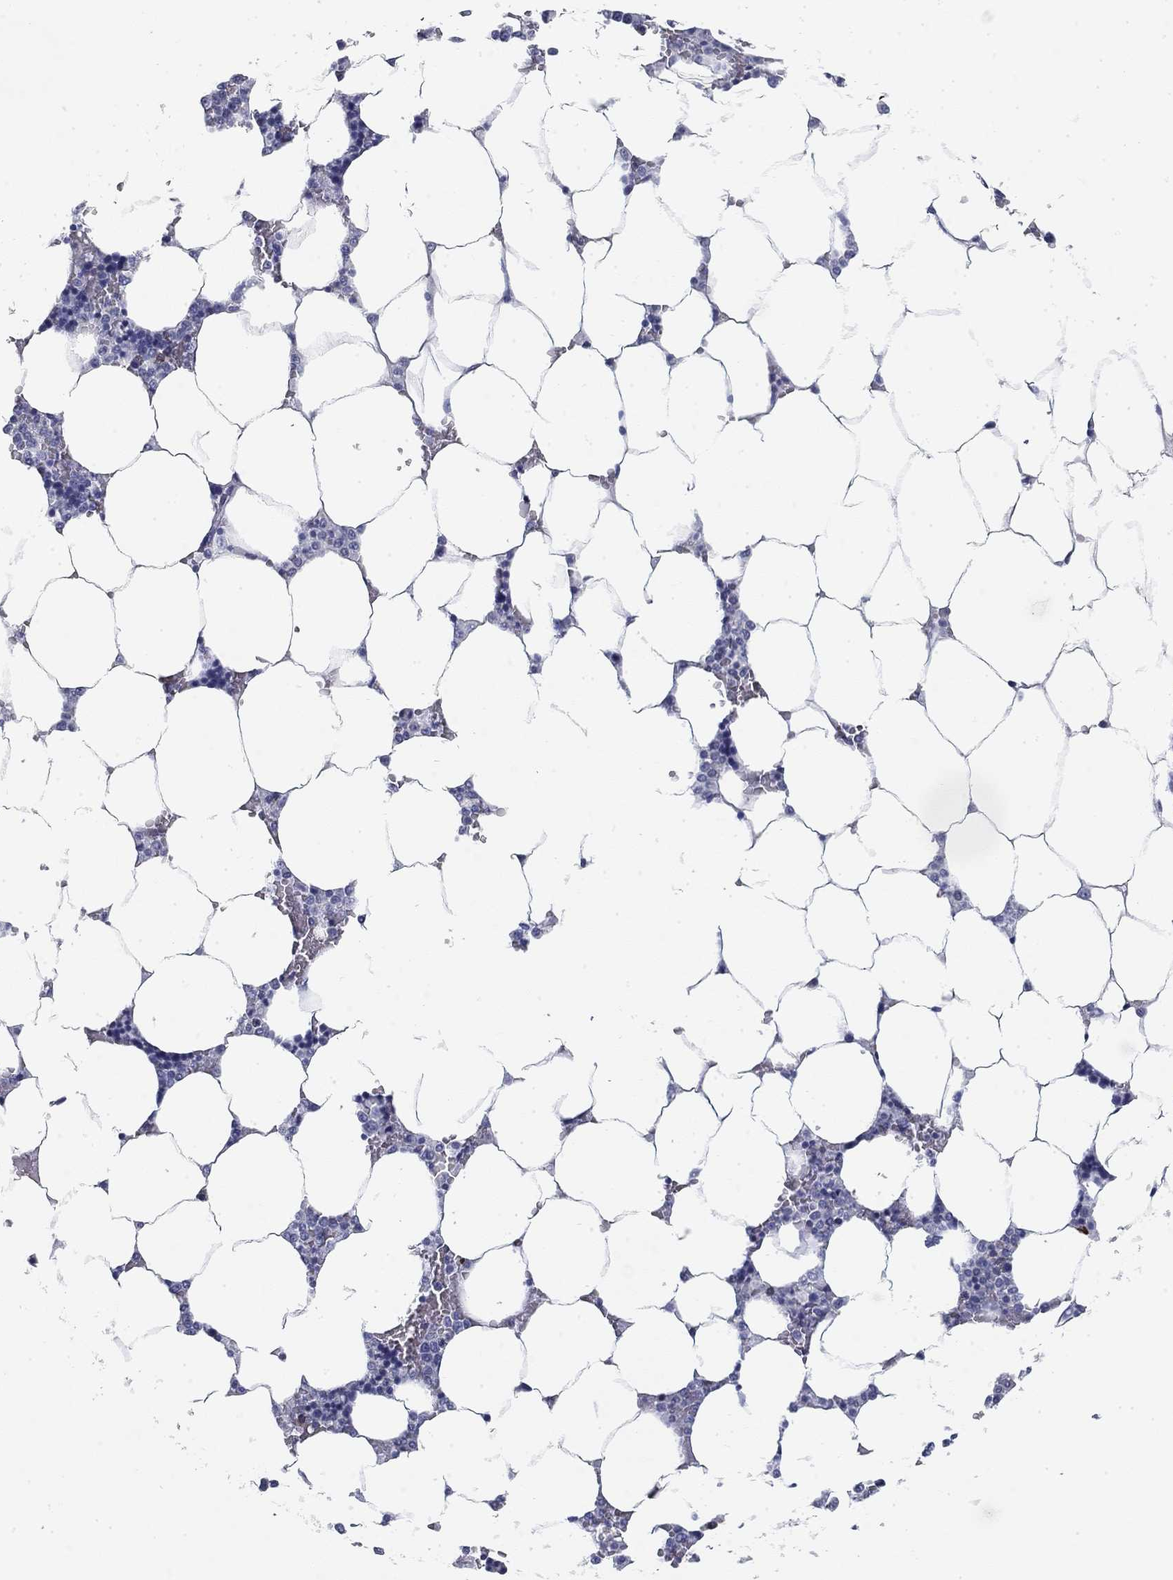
{"staining": {"intensity": "negative", "quantity": "none", "location": "none"}, "tissue": "bone marrow", "cell_type": "Hematopoietic cells", "image_type": "normal", "snomed": [{"axis": "morphology", "description": "Normal tissue, NOS"}, {"axis": "topography", "description": "Bone marrow"}], "caption": "Immunohistochemistry image of benign bone marrow stained for a protein (brown), which demonstrates no expression in hematopoietic cells.", "gene": "CD79B", "patient": {"sex": "male", "age": 63}}